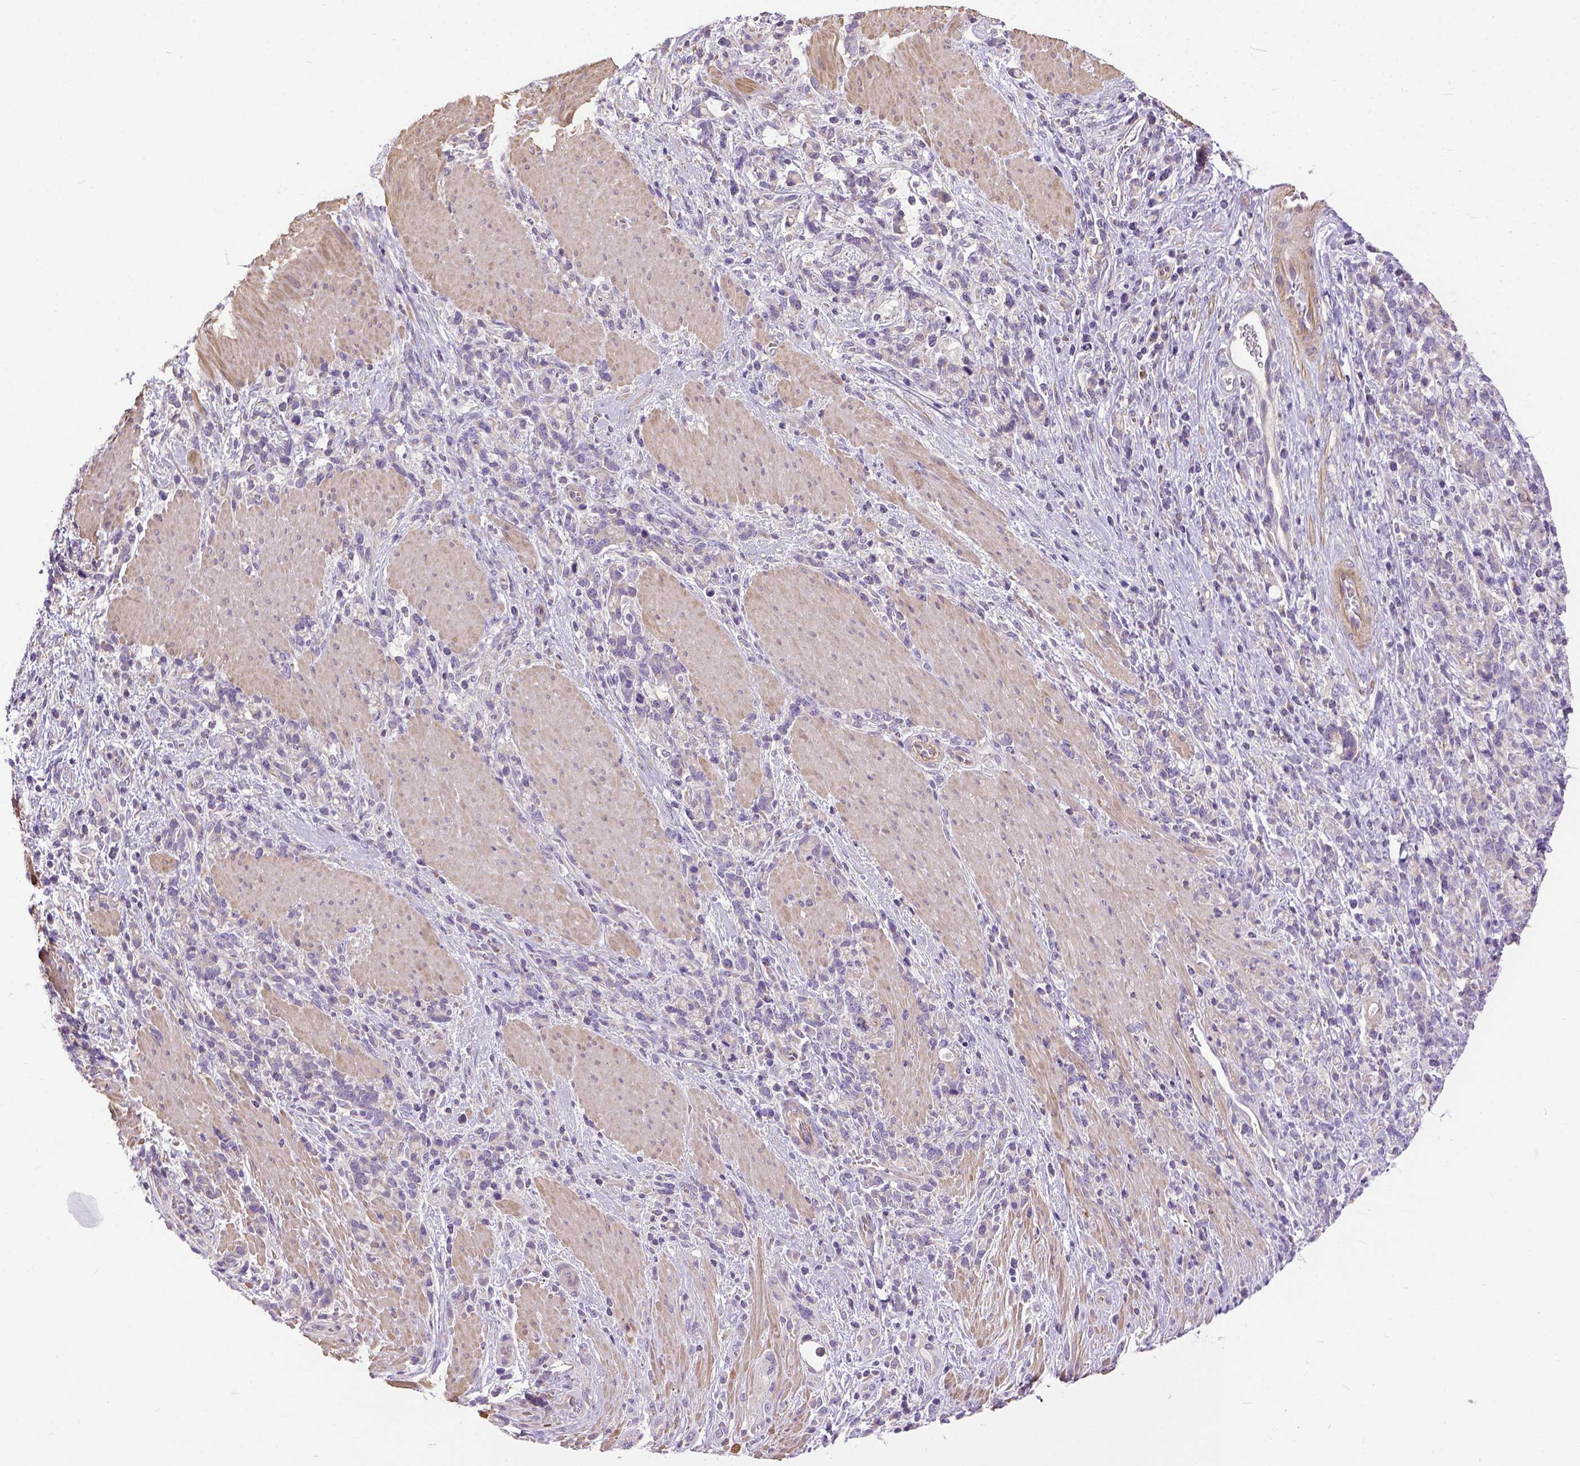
{"staining": {"intensity": "negative", "quantity": "none", "location": "none"}, "tissue": "stomach cancer", "cell_type": "Tumor cells", "image_type": "cancer", "snomed": [{"axis": "morphology", "description": "Adenocarcinoma, NOS"}, {"axis": "topography", "description": "Stomach"}], "caption": "Immunohistochemistry (IHC) photomicrograph of neoplastic tissue: stomach cancer stained with DAB (3,3'-diaminobenzidine) reveals no significant protein expression in tumor cells.", "gene": "BANF2", "patient": {"sex": "female", "age": 57}}